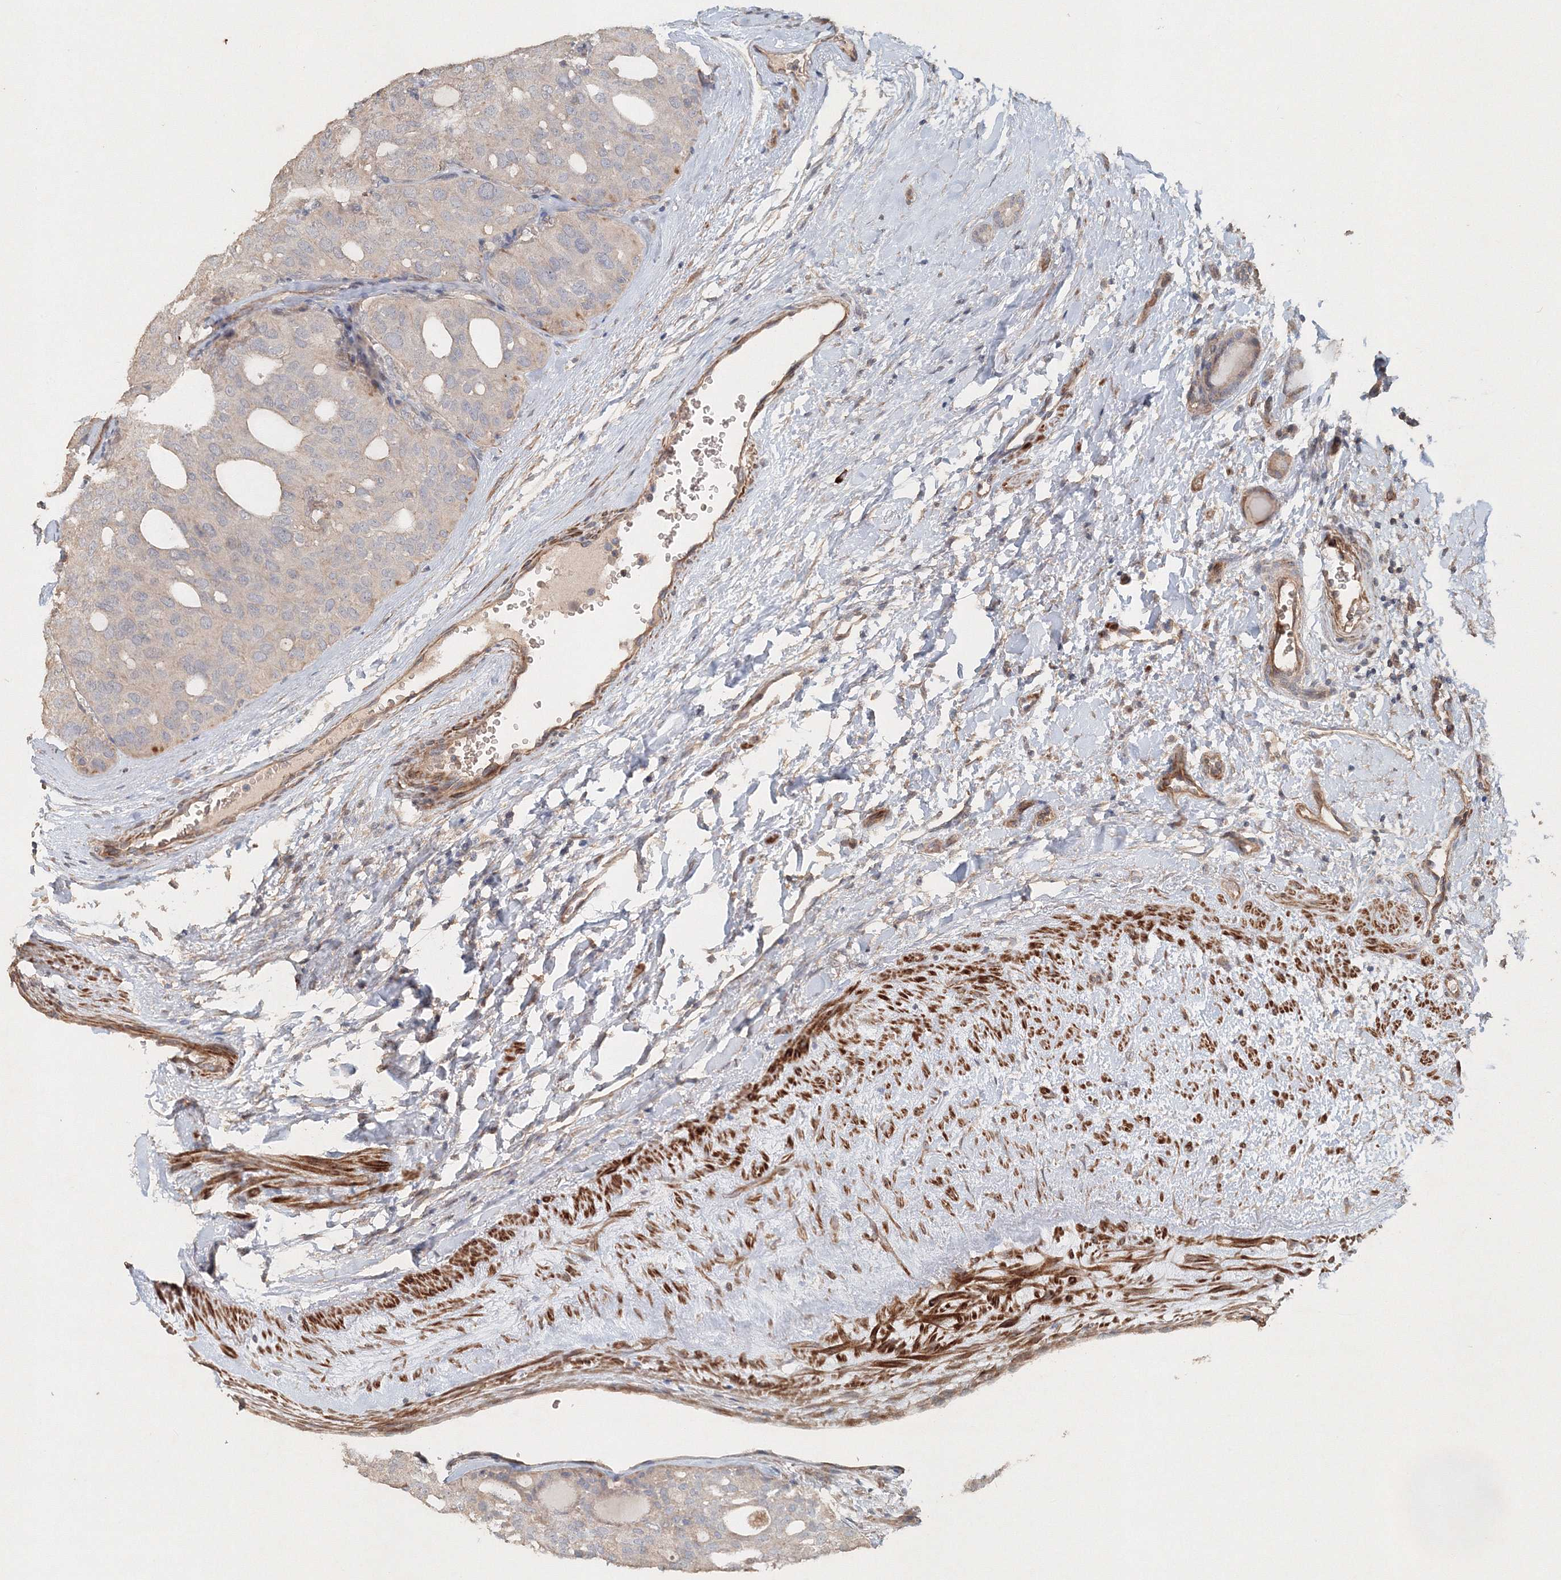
{"staining": {"intensity": "negative", "quantity": "none", "location": "none"}, "tissue": "thyroid cancer", "cell_type": "Tumor cells", "image_type": "cancer", "snomed": [{"axis": "morphology", "description": "Follicular adenoma carcinoma, NOS"}, {"axis": "topography", "description": "Thyroid gland"}], "caption": "Follicular adenoma carcinoma (thyroid) was stained to show a protein in brown. There is no significant staining in tumor cells.", "gene": "NALF2", "patient": {"sex": "male", "age": 75}}